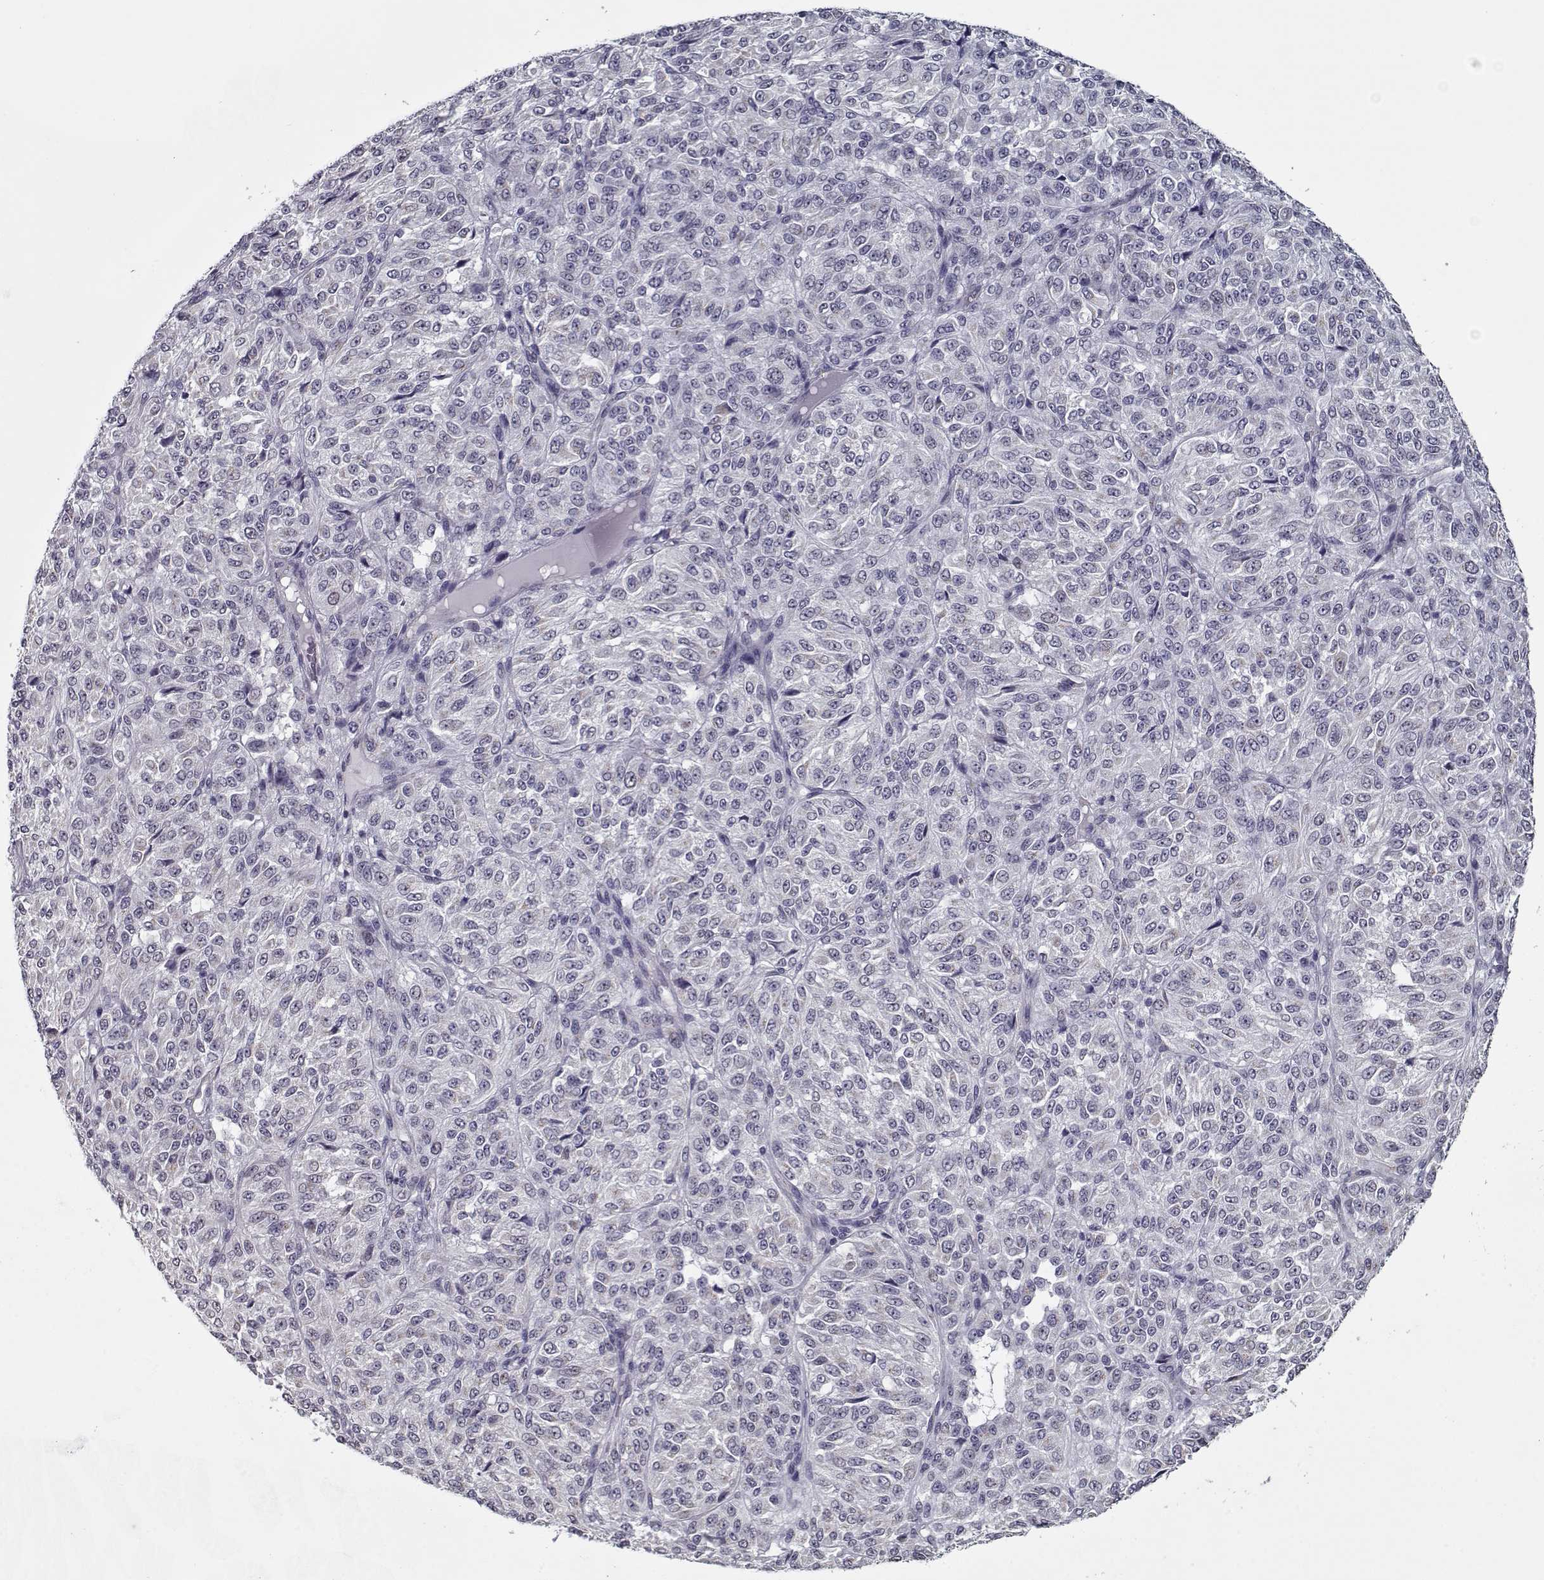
{"staining": {"intensity": "negative", "quantity": "none", "location": "none"}, "tissue": "melanoma", "cell_type": "Tumor cells", "image_type": "cancer", "snomed": [{"axis": "morphology", "description": "Malignant melanoma, Metastatic site"}, {"axis": "topography", "description": "Brain"}], "caption": "DAB immunohistochemical staining of human malignant melanoma (metastatic site) displays no significant expression in tumor cells. (DAB (3,3'-diaminobenzidine) immunohistochemistry (IHC) visualized using brightfield microscopy, high magnification).", "gene": "SEC16B", "patient": {"sex": "female", "age": 56}}